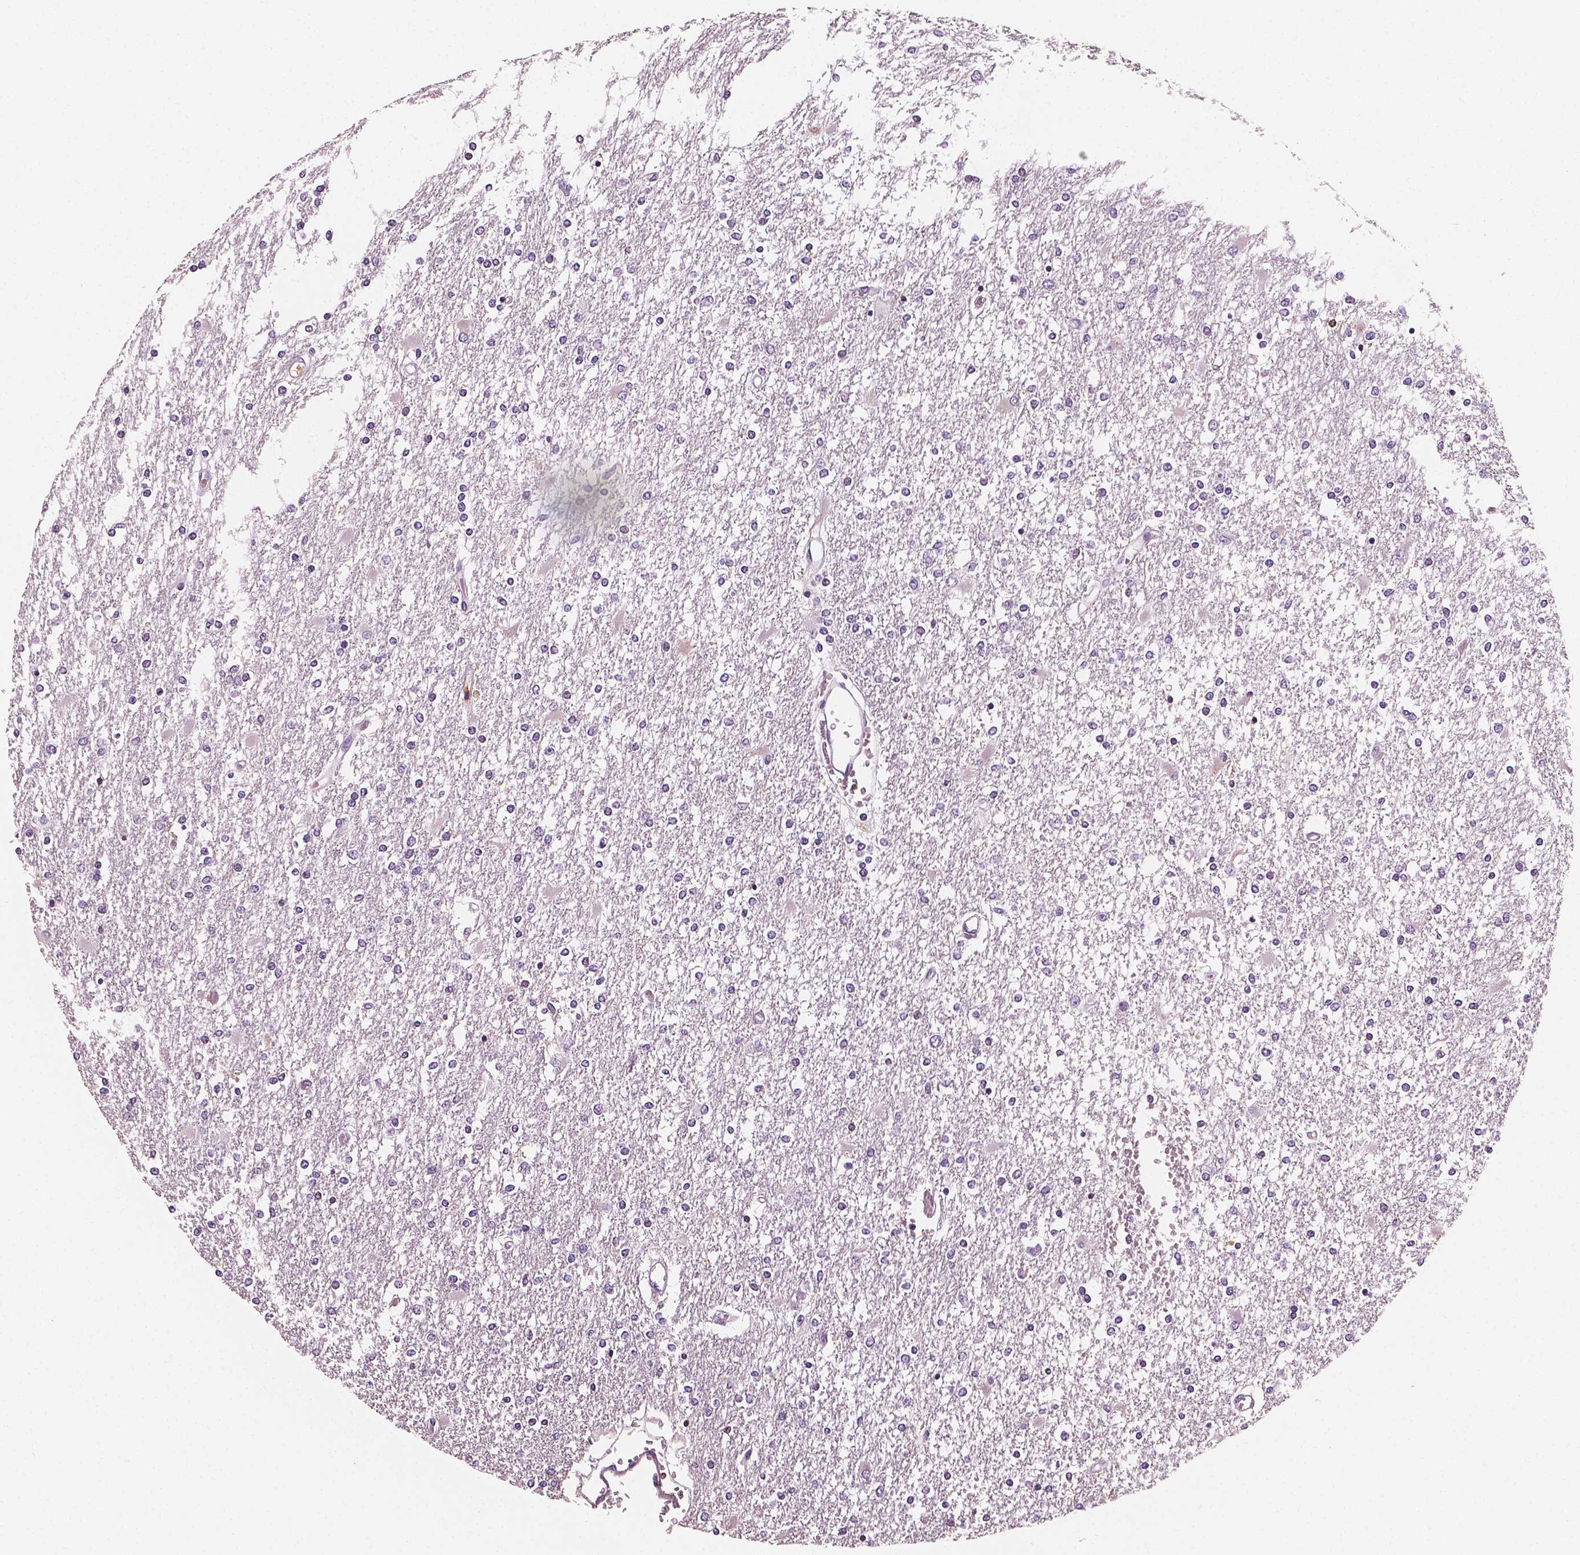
{"staining": {"intensity": "negative", "quantity": "none", "location": "none"}, "tissue": "glioma", "cell_type": "Tumor cells", "image_type": "cancer", "snomed": [{"axis": "morphology", "description": "Glioma, malignant, High grade"}, {"axis": "topography", "description": "Cerebral cortex"}], "caption": "DAB (3,3'-diaminobenzidine) immunohistochemical staining of human malignant high-grade glioma demonstrates no significant staining in tumor cells.", "gene": "PTPRC", "patient": {"sex": "male", "age": 79}}